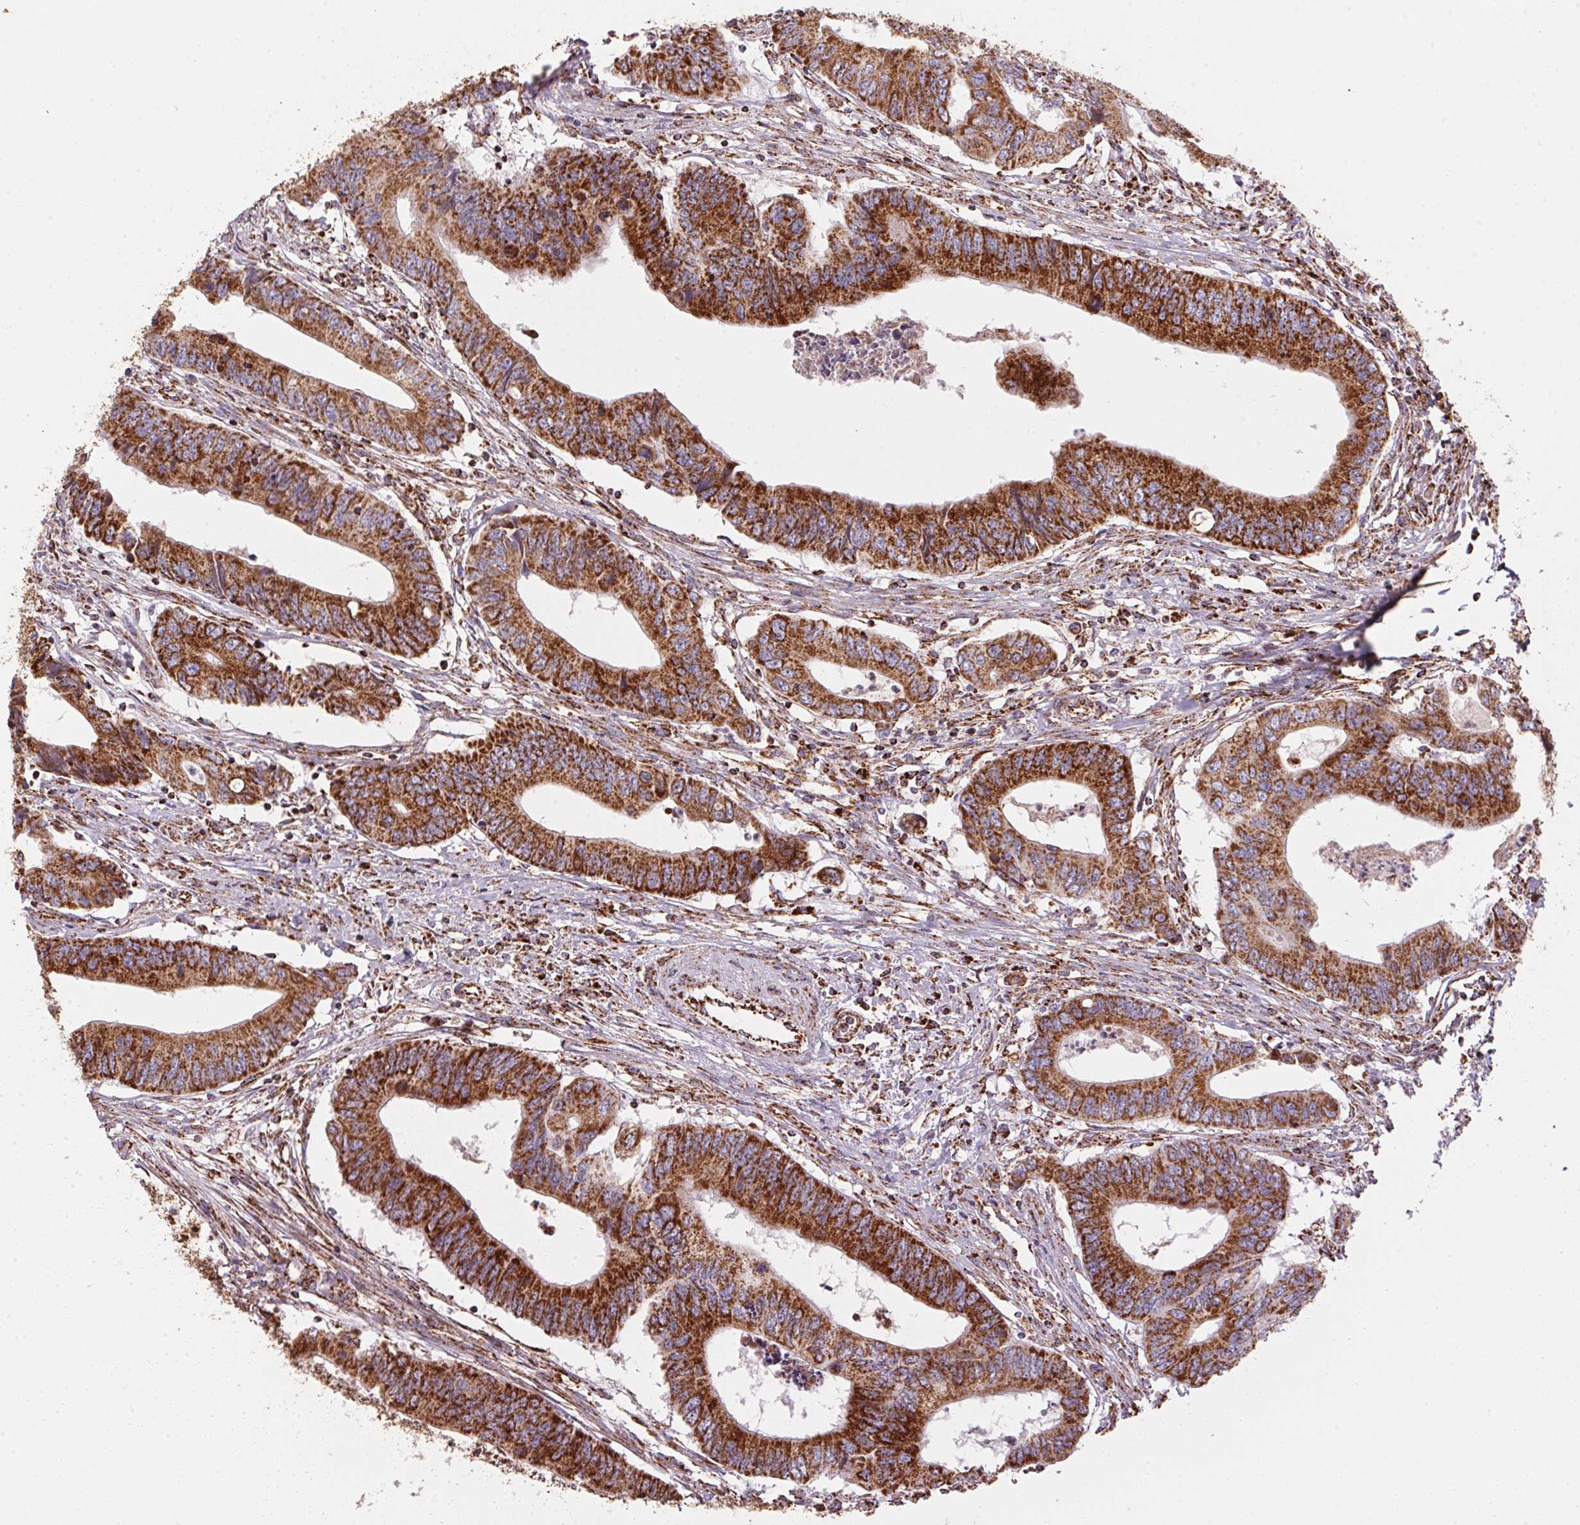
{"staining": {"intensity": "strong", "quantity": ">75%", "location": "cytoplasmic/membranous"}, "tissue": "colorectal cancer", "cell_type": "Tumor cells", "image_type": "cancer", "snomed": [{"axis": "morphology", "description": "Adenocarcinoma, NOS"}, {"axis": "topography", "description": "Colon"}], "caption": "A brown stain highlights strong cytoplasmic/membranous staining of a protein in adenocarcinoma (colorectal) tumor cells.", "gene": "NDUFS2", "patient": {"sex": "male", "age": 53}}